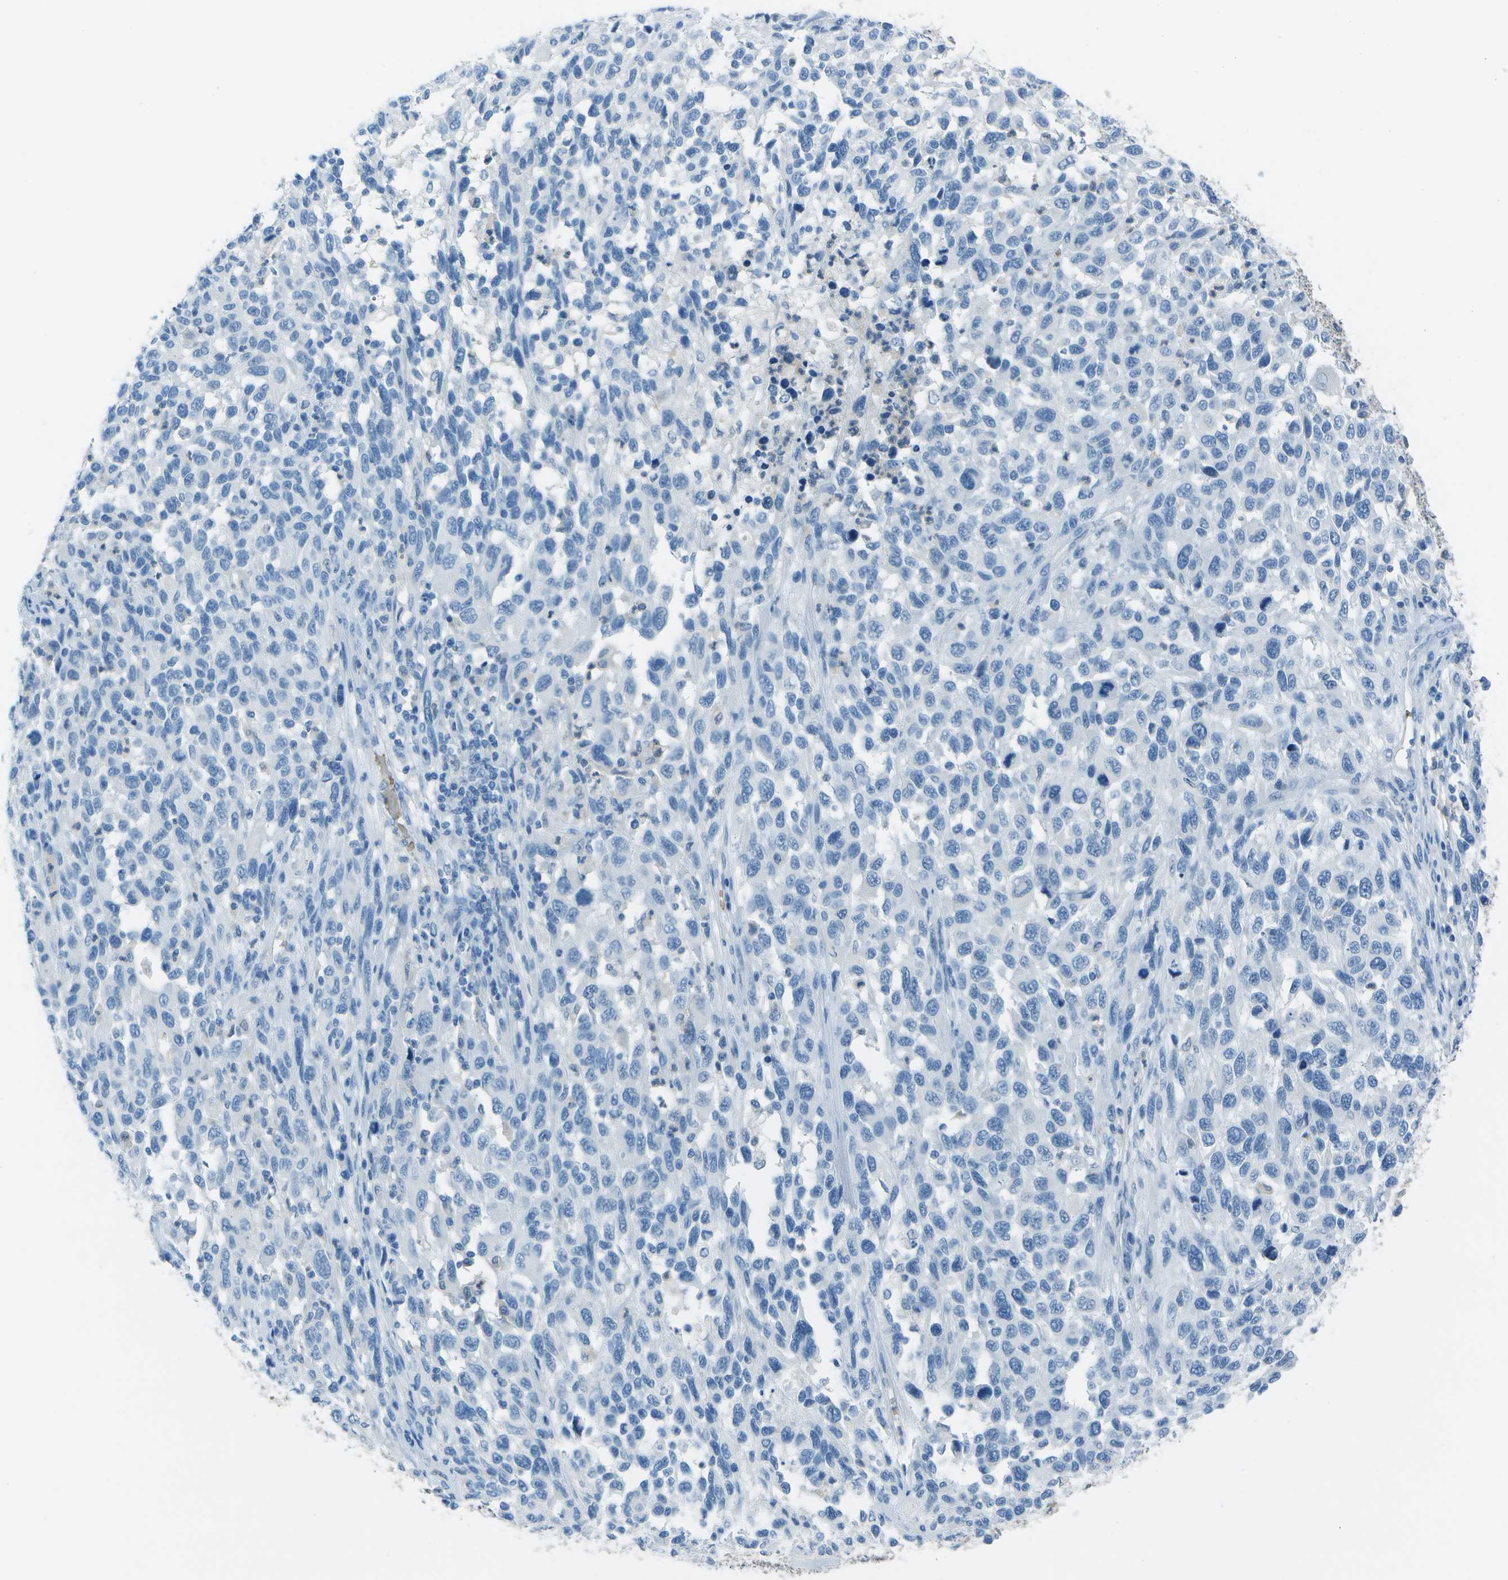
{"staining": {"intensity": "negative", "quantity": "none", "location": "none"}, "tissue": "melanoma", "cell_type": "Tumor cells", "image_type": "cancer", "snomed": [{"axis": "morphology", "description": "Malignant melanoma, Metastatic site"}, {"axis": "topography", "description": "Lymph node"}], "caption": "Tumor cells are negative for protein expression in human malignant melanoma (metastatic site). (DAB (3,3'-diaminobenzidine) immunohistochemistry with hematoxylin counter stain).", "gene": "ASL", "patient": {"sex": "male", "age": 61}}